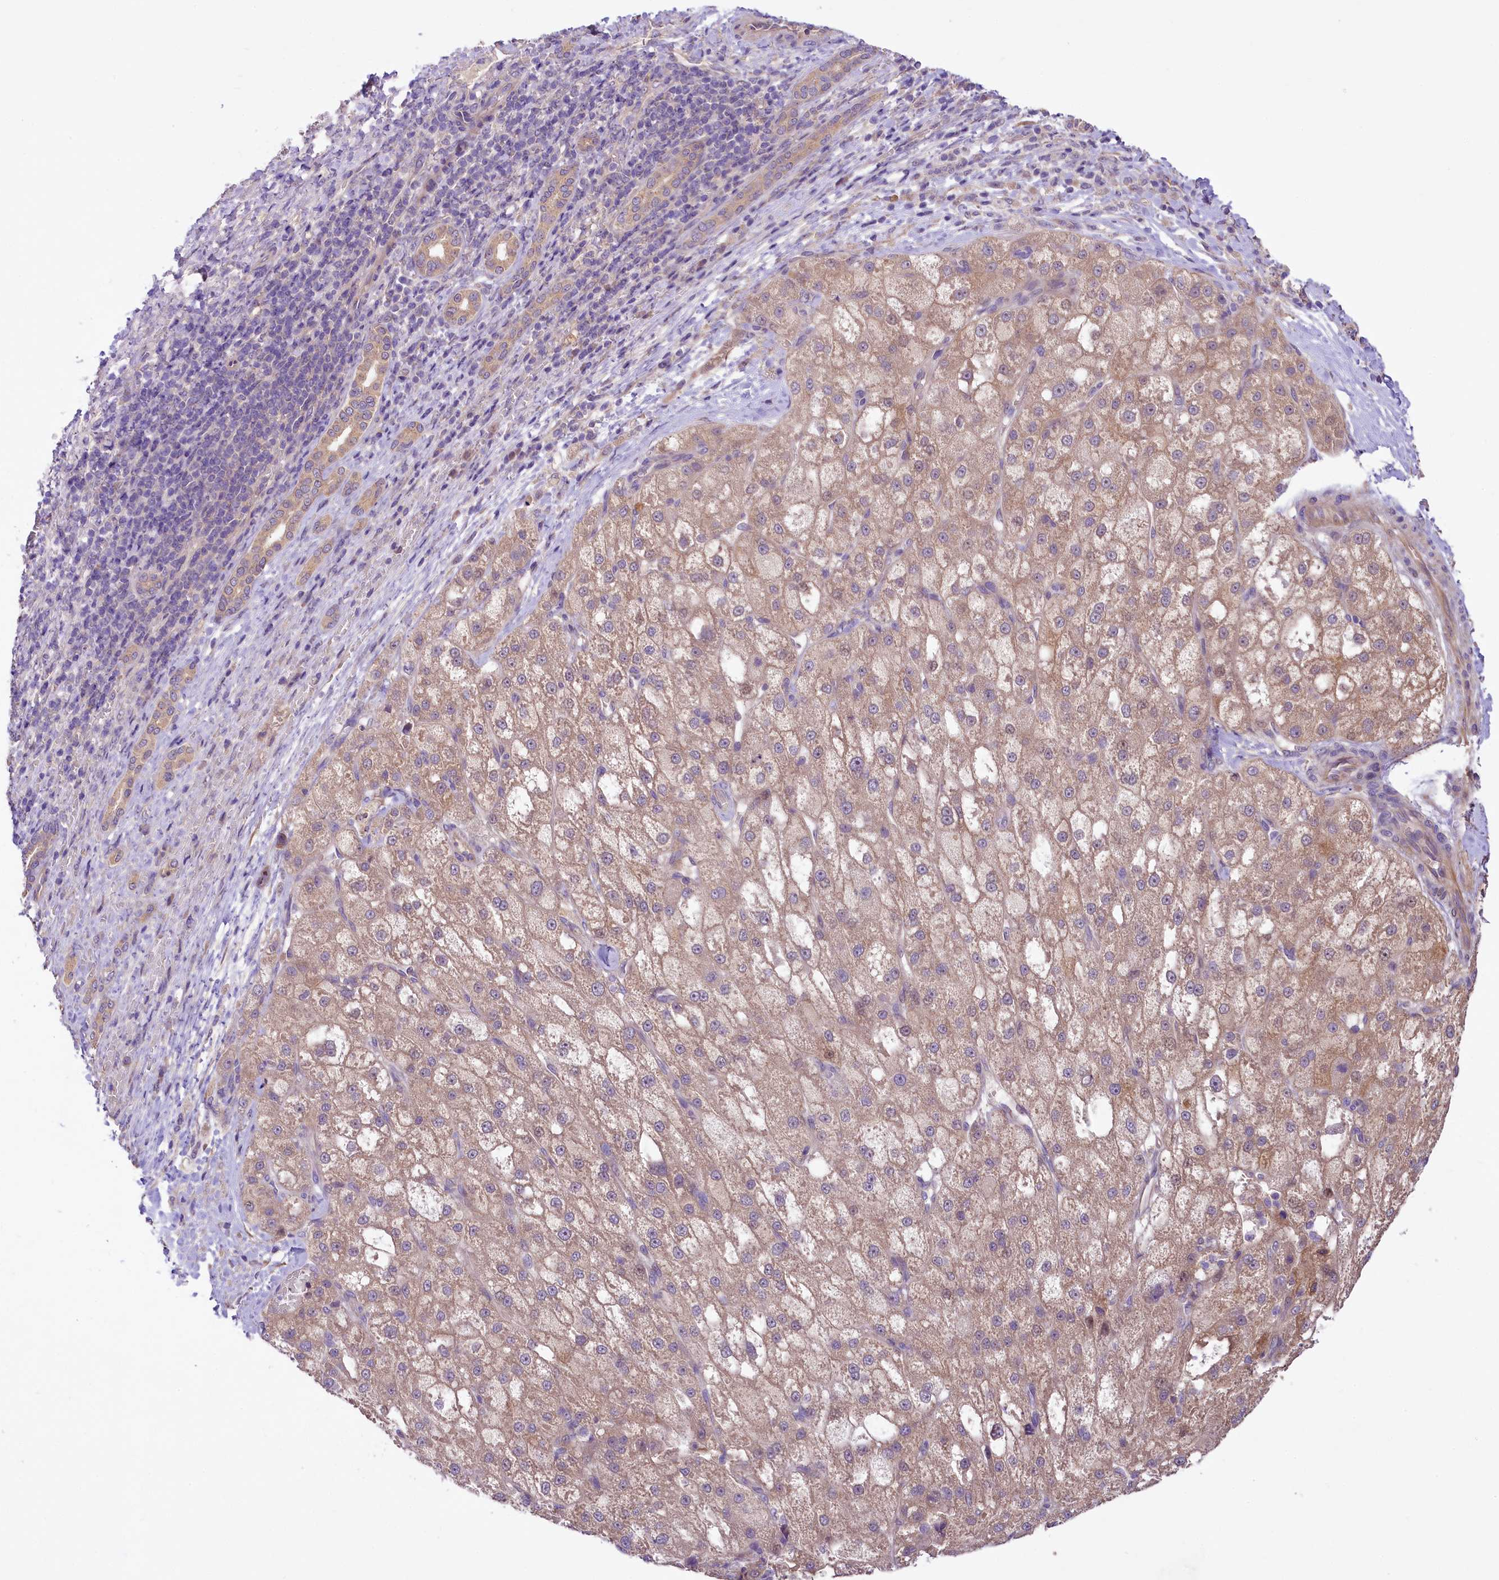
{"staining": {"intensity": "weak", "quantity": ">75%", "location": "cytoplasmic/membranous"}, "tissue": "liver cancer", "cell_type": "Tumor cells", "image_type": "cancer", "snomed": [{"axis": "morphology", "description": "Normal tissue, NOS"}, {"axis": "morphology", "description": "Carcinoma, Hepatocellular, NOS"}, {"axis": "topography", "description": "Liver"}], "caption": "IHC staining of liver cancer (hepatocellular carcinoma), which demonstrates low levels of weak cytoplasmic/membranous staining in about >75% of tumor cells indicating weak cytoplasmic/membranous protein expression. The staining was performed using DAB (3,3'-diaminobenzidine) (brown) for protein detection and nuclei were counterstained in hematoxylin (blue).", "gene": "UBXN6", "patient": {"sex": "male", "age": 57}}